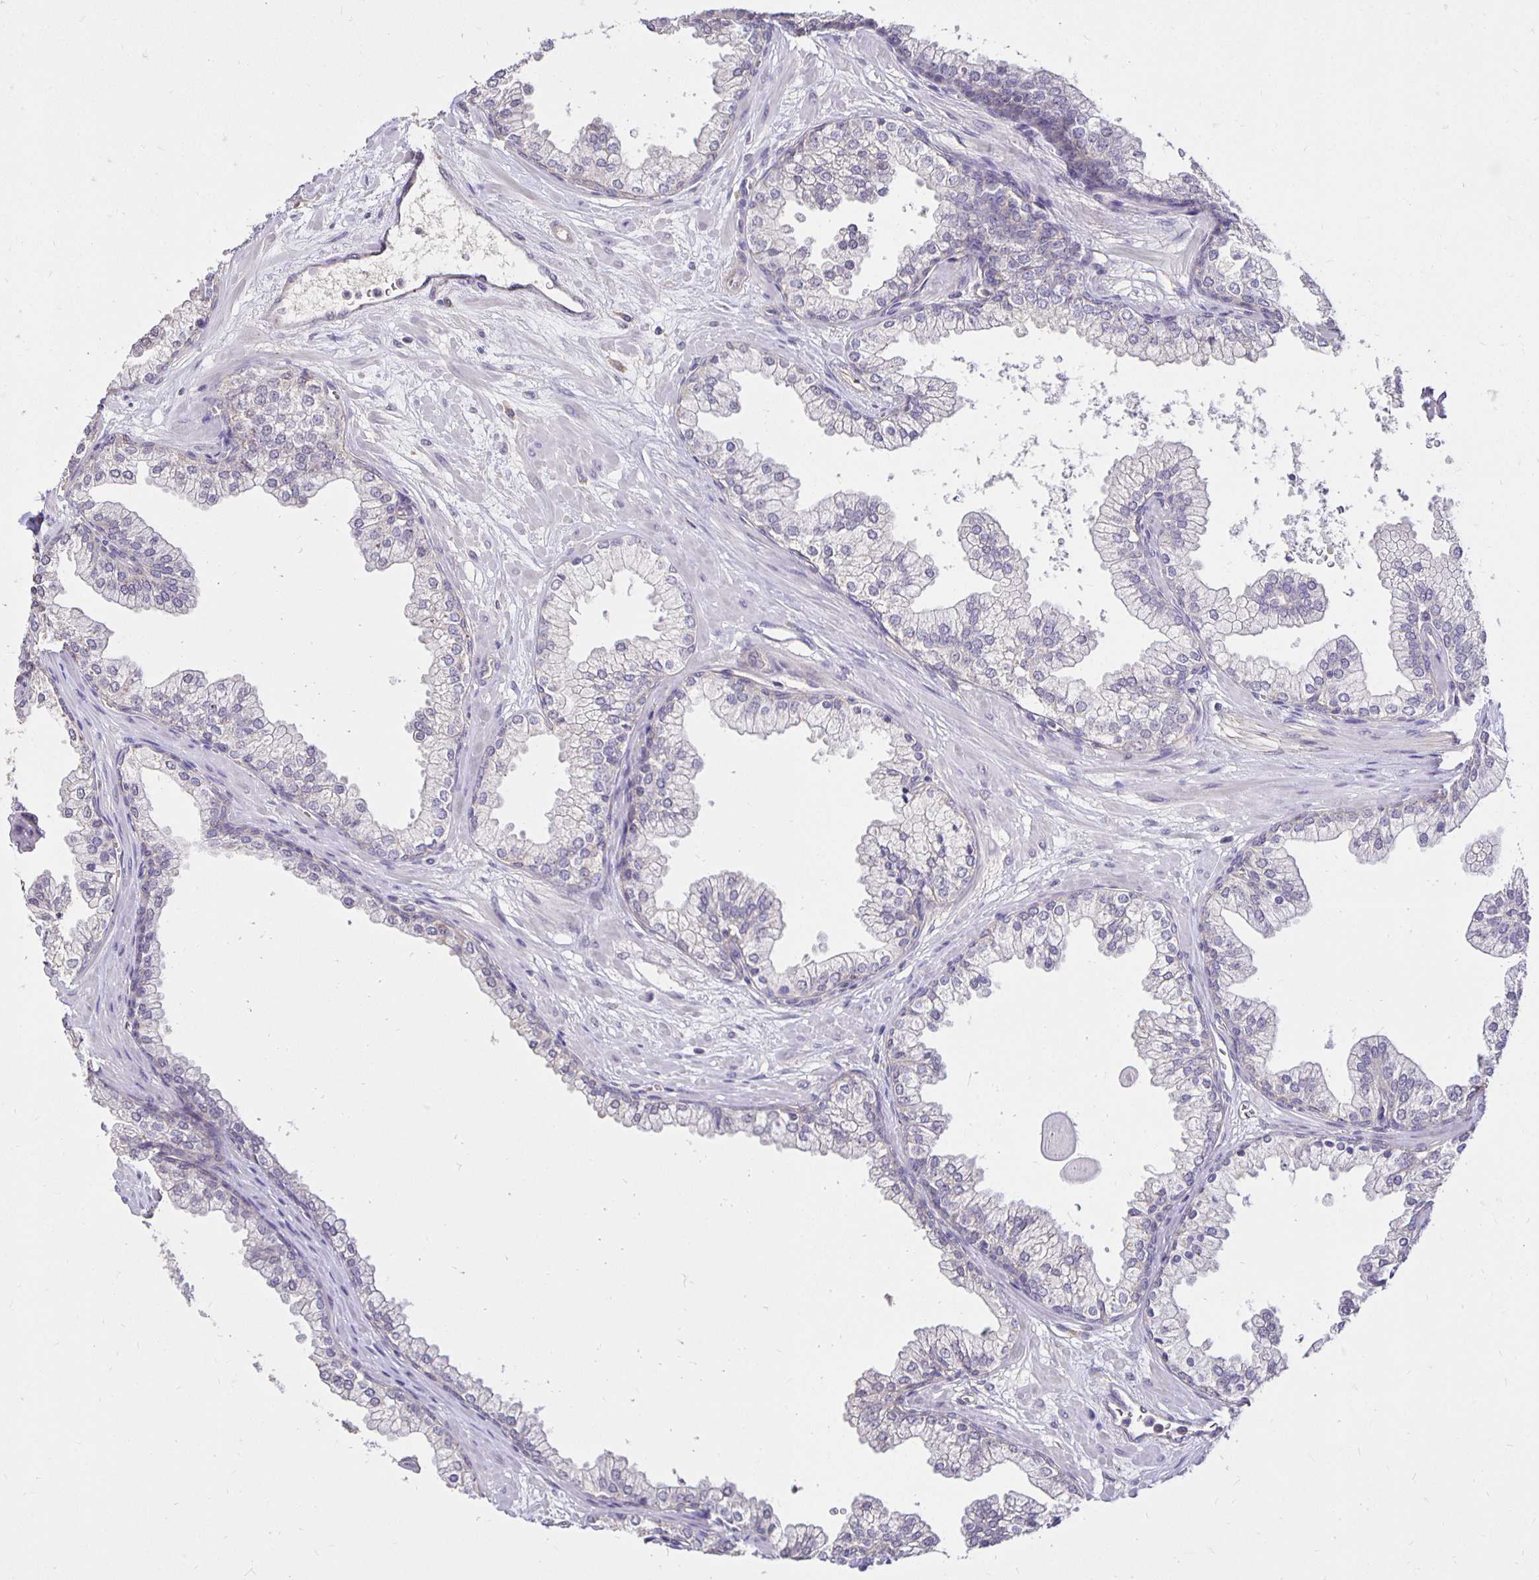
{"staining": {"intensity": "negative", "quantity": "none", "location": "none"}, "tissue": "prostate", "cell_type": "Glandular cells", "image_type": "normal", "snomed": [{"axis": "morphology", "description": "Normal tissue, NOS"}, {"axis": "topography", "description": "Prostate"}, {"axis": "topography", "description": "Peripheral nerve tissue"}], "caption": "The image displays no significant positivity in glandular cells of prostate.", "gene": "PNPLA3", "patient": {"sex": "male", "age": 61}}